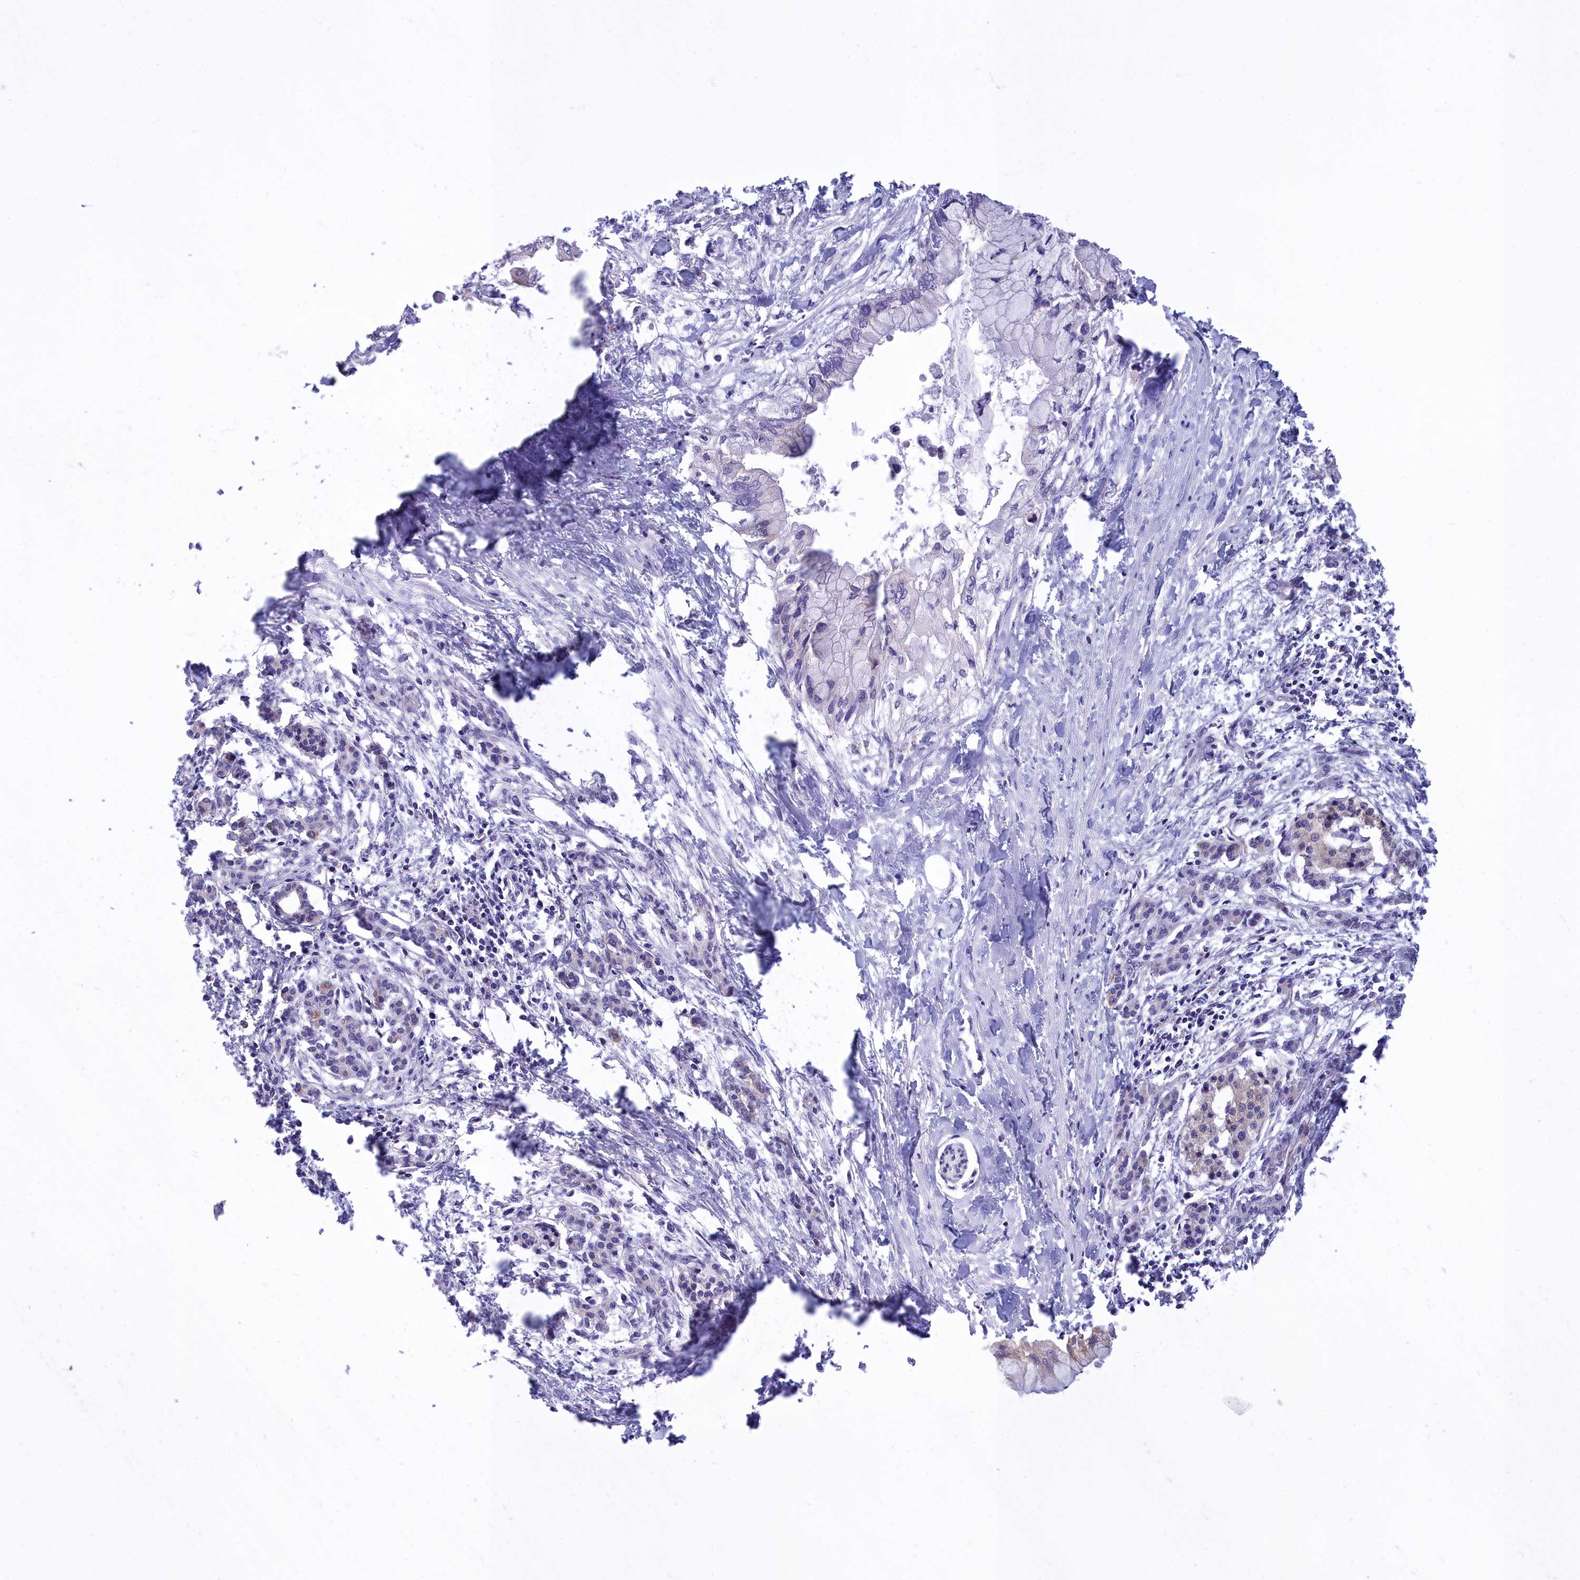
{"staining": {"intensity": "negative", "quantity": "none", "location": "none"}, "tissue": "pancreatic cancer", "cell_type": "Tumor cells", "image_type": "cancer", "snomed": [{"axis": "morphology", "description": "Adenocarcinoma, NOS"}, {"axis": "topography", "description": "Pancreas"}], "caption": "Immunohistochemistry photomicrograph of adenocarcinoma (pancreatic) stained for a protein (brown), which demonstrates no positivity in tumor cells.", "gene": "HM13", "patient": {"sex": "male", "age": 48}}